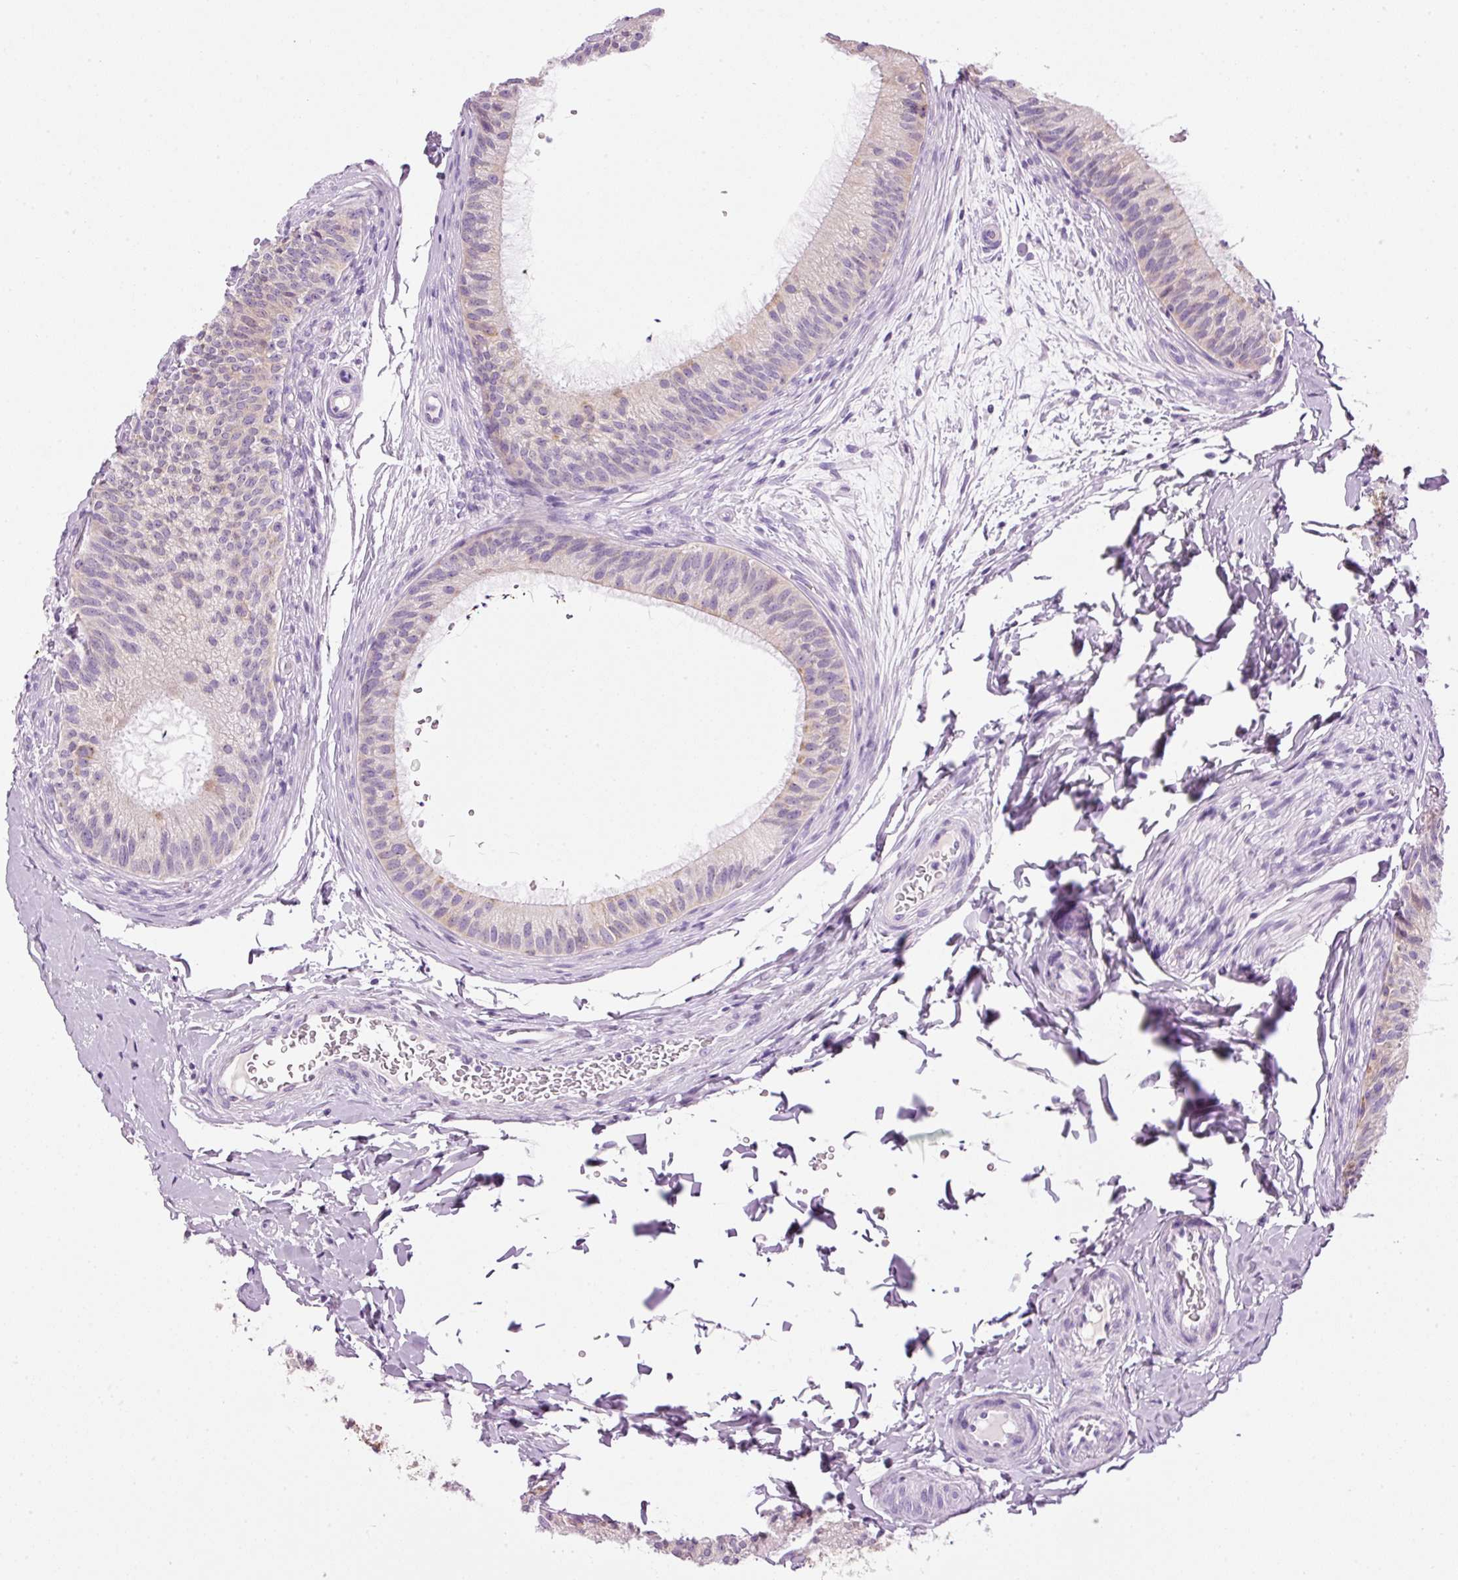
{"staining": {"intensity": "strong", "quantity": "25%-75%", "location": "cytoplasmic/membranous"}, "tissue": "epididymis", "cell_type": "Glandular cells", "image_type": "normal", "snomed": [{"axis": "morphology", "description": "Normal tissue, NOS"}, {"axis": "topography", "description": "Epididymis"}], "caption": "IHC (DAB (3,3'-diaminobenzidine)) staining of unremarkable epididymis displays strong cytoplasmic/membranous protein expression in approximately 25%-75% of glandular cells. (brown staining indicates protein expression, while blue staining denotes nuclei).", "gene": "CARD16", "patient": {"sex": "male", "age": 24}}